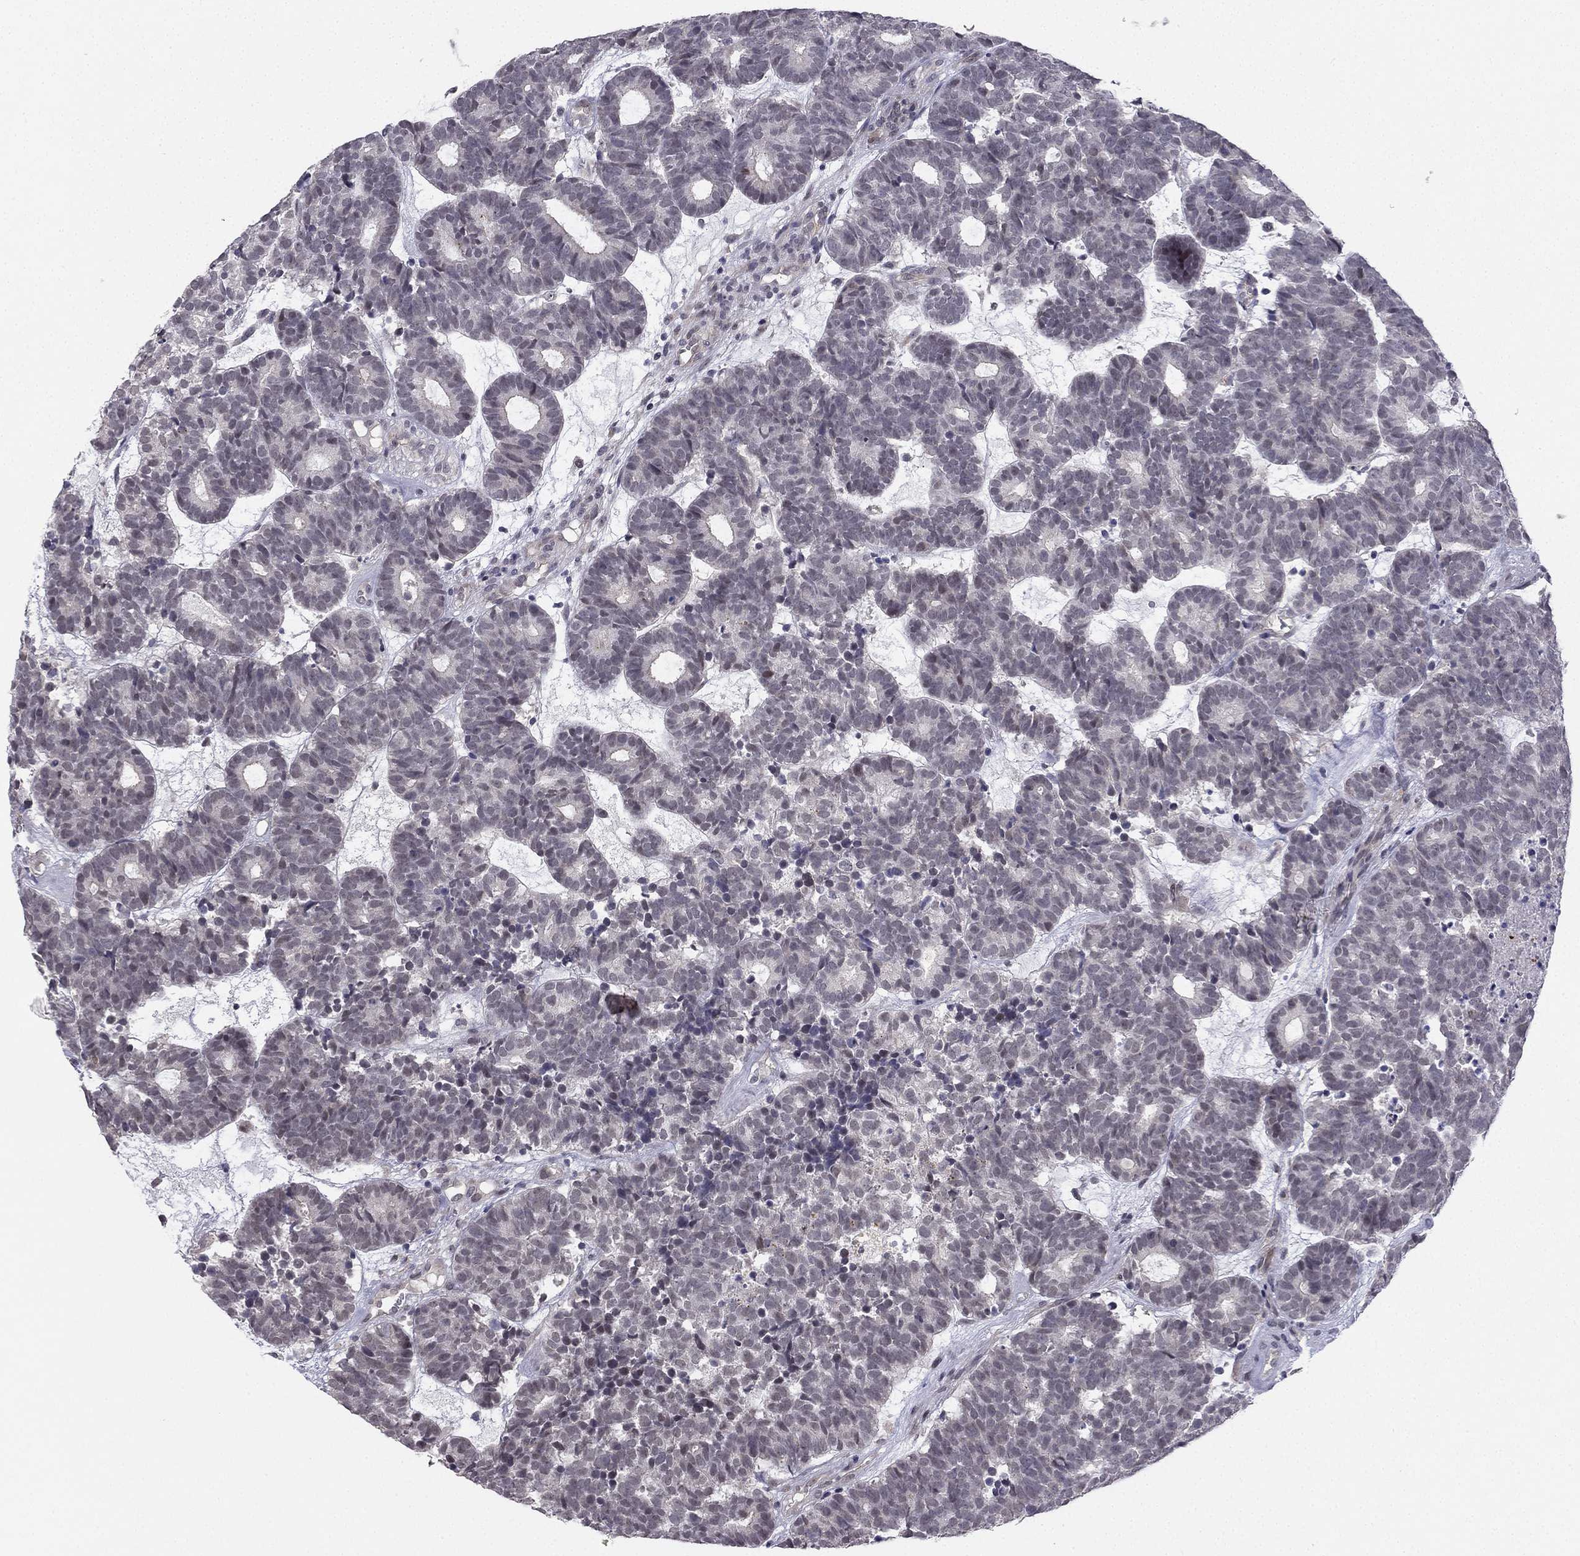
{"staining": {"intensity": "negative", "quantity": "none", "location": "none"}, "tissue": "head and neck cancer", "cell_type": "Tumor cells", "image_type": "cancer", "snomed": [{"axis": "morphology", "description": "Adenocarcinoma, NOS"}, {"axis": "topography", "description": "Head-Neck"}], "caption": "Immunohistochemical staining of human head and neck adenocarcinoma reveals no significant staining in tumor cells.", "gene": "CHST8", "patient": {"sex": "female", "age": 81}}